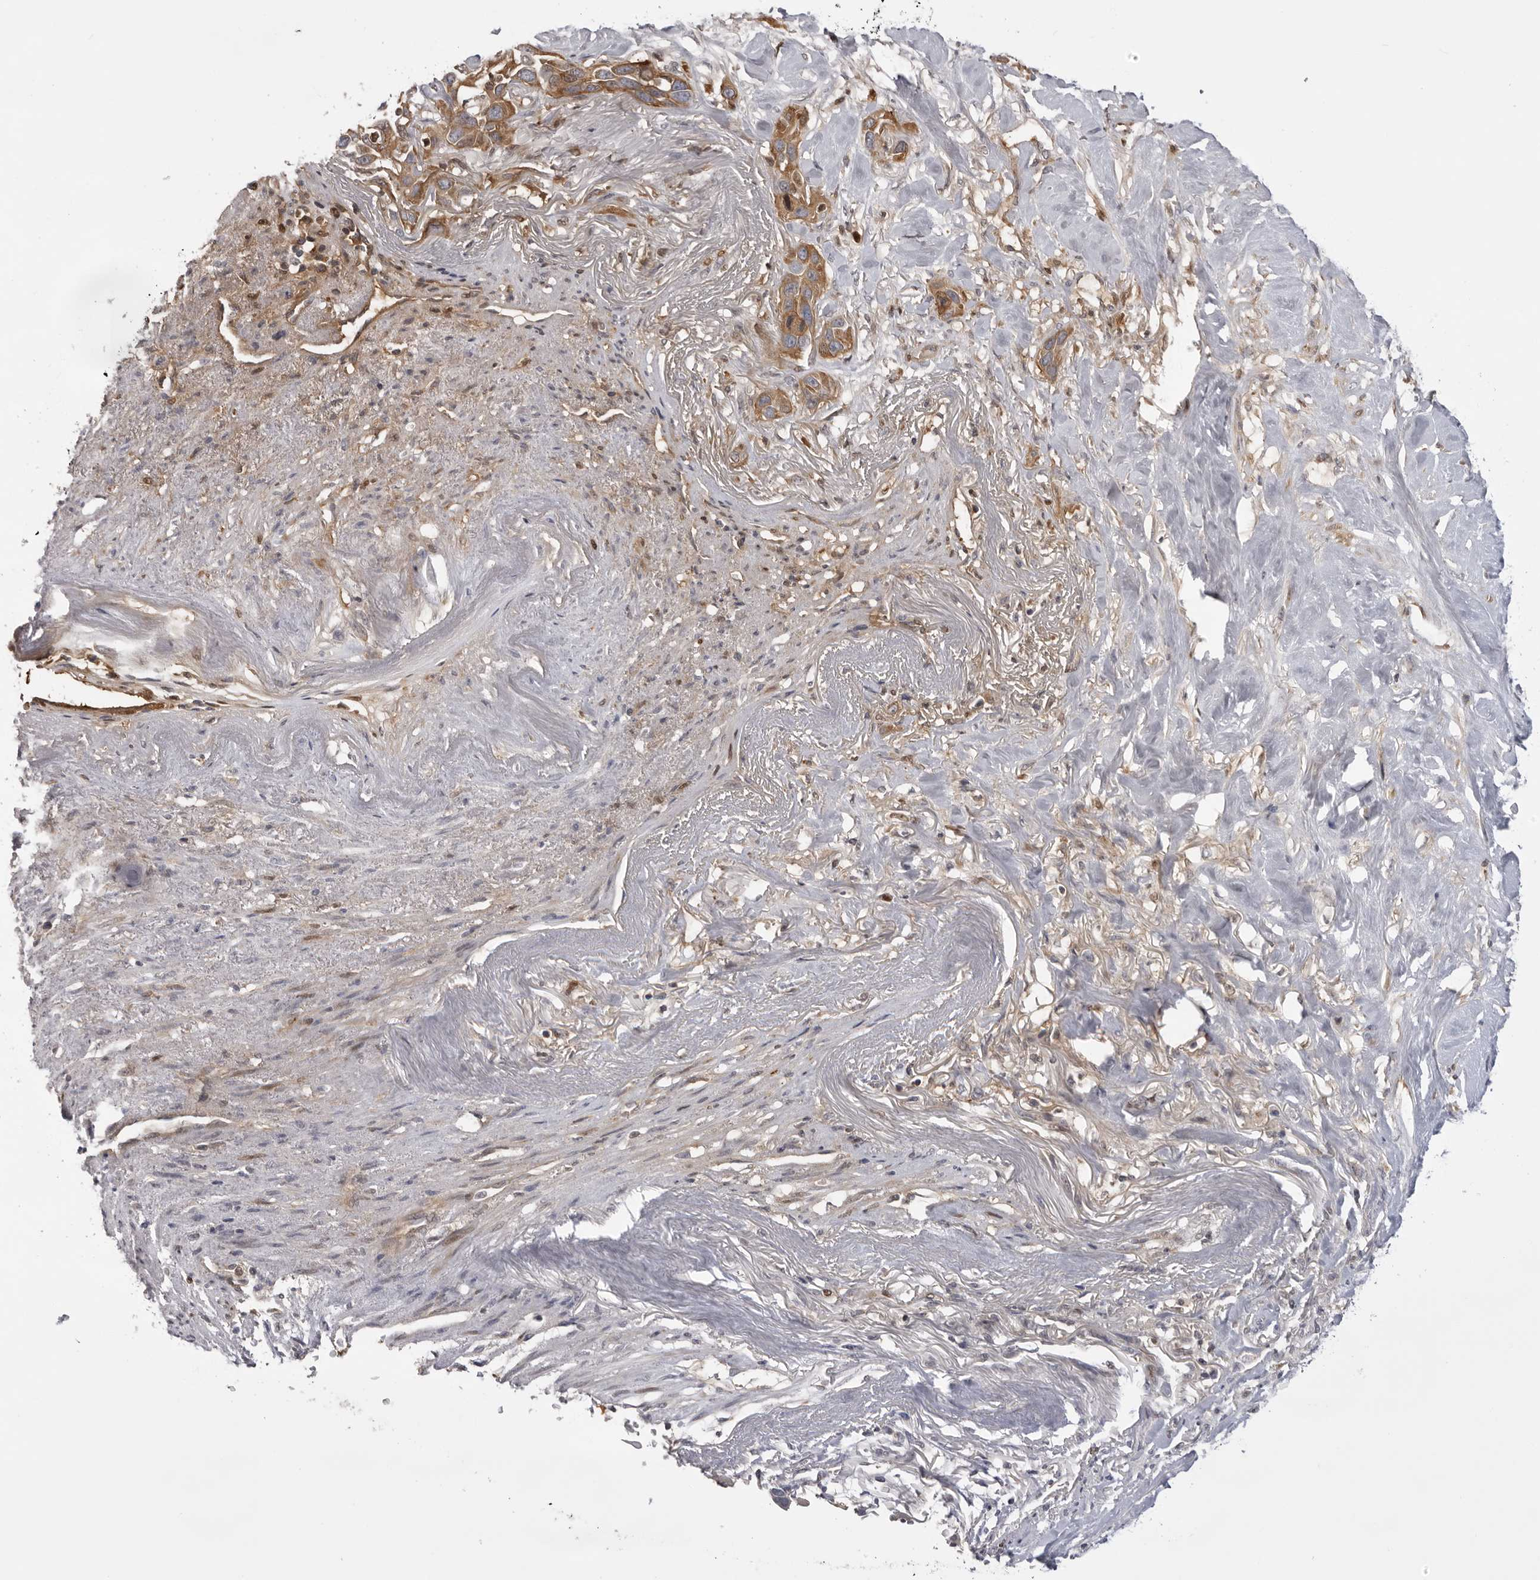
{"staining": {"intensity": "moderate", "quantity": "25%-75%", "location": "cytoplasmic/membranous"}, "tissue": "pancreatic cancer", "cell_type": "Tumor cells", "image_type": "cancer", "snomed": [{"axis": "morphology", "description": "Adenocarcinoma, NOS"}, {"axis": "topography", "description": "Pancreas"}], "caption": "Immunohistochemistry (IHC) photomicrograph of pancreatic cancer (adenocarcinoma) stained for a protein (brown), which displays medium levels of moderate cytoplasmic/membranous positivity in about 25%-75% of tumor cells.", "gene": "PLEKHF2", "patient": {"sex": "female", "age": 60}}